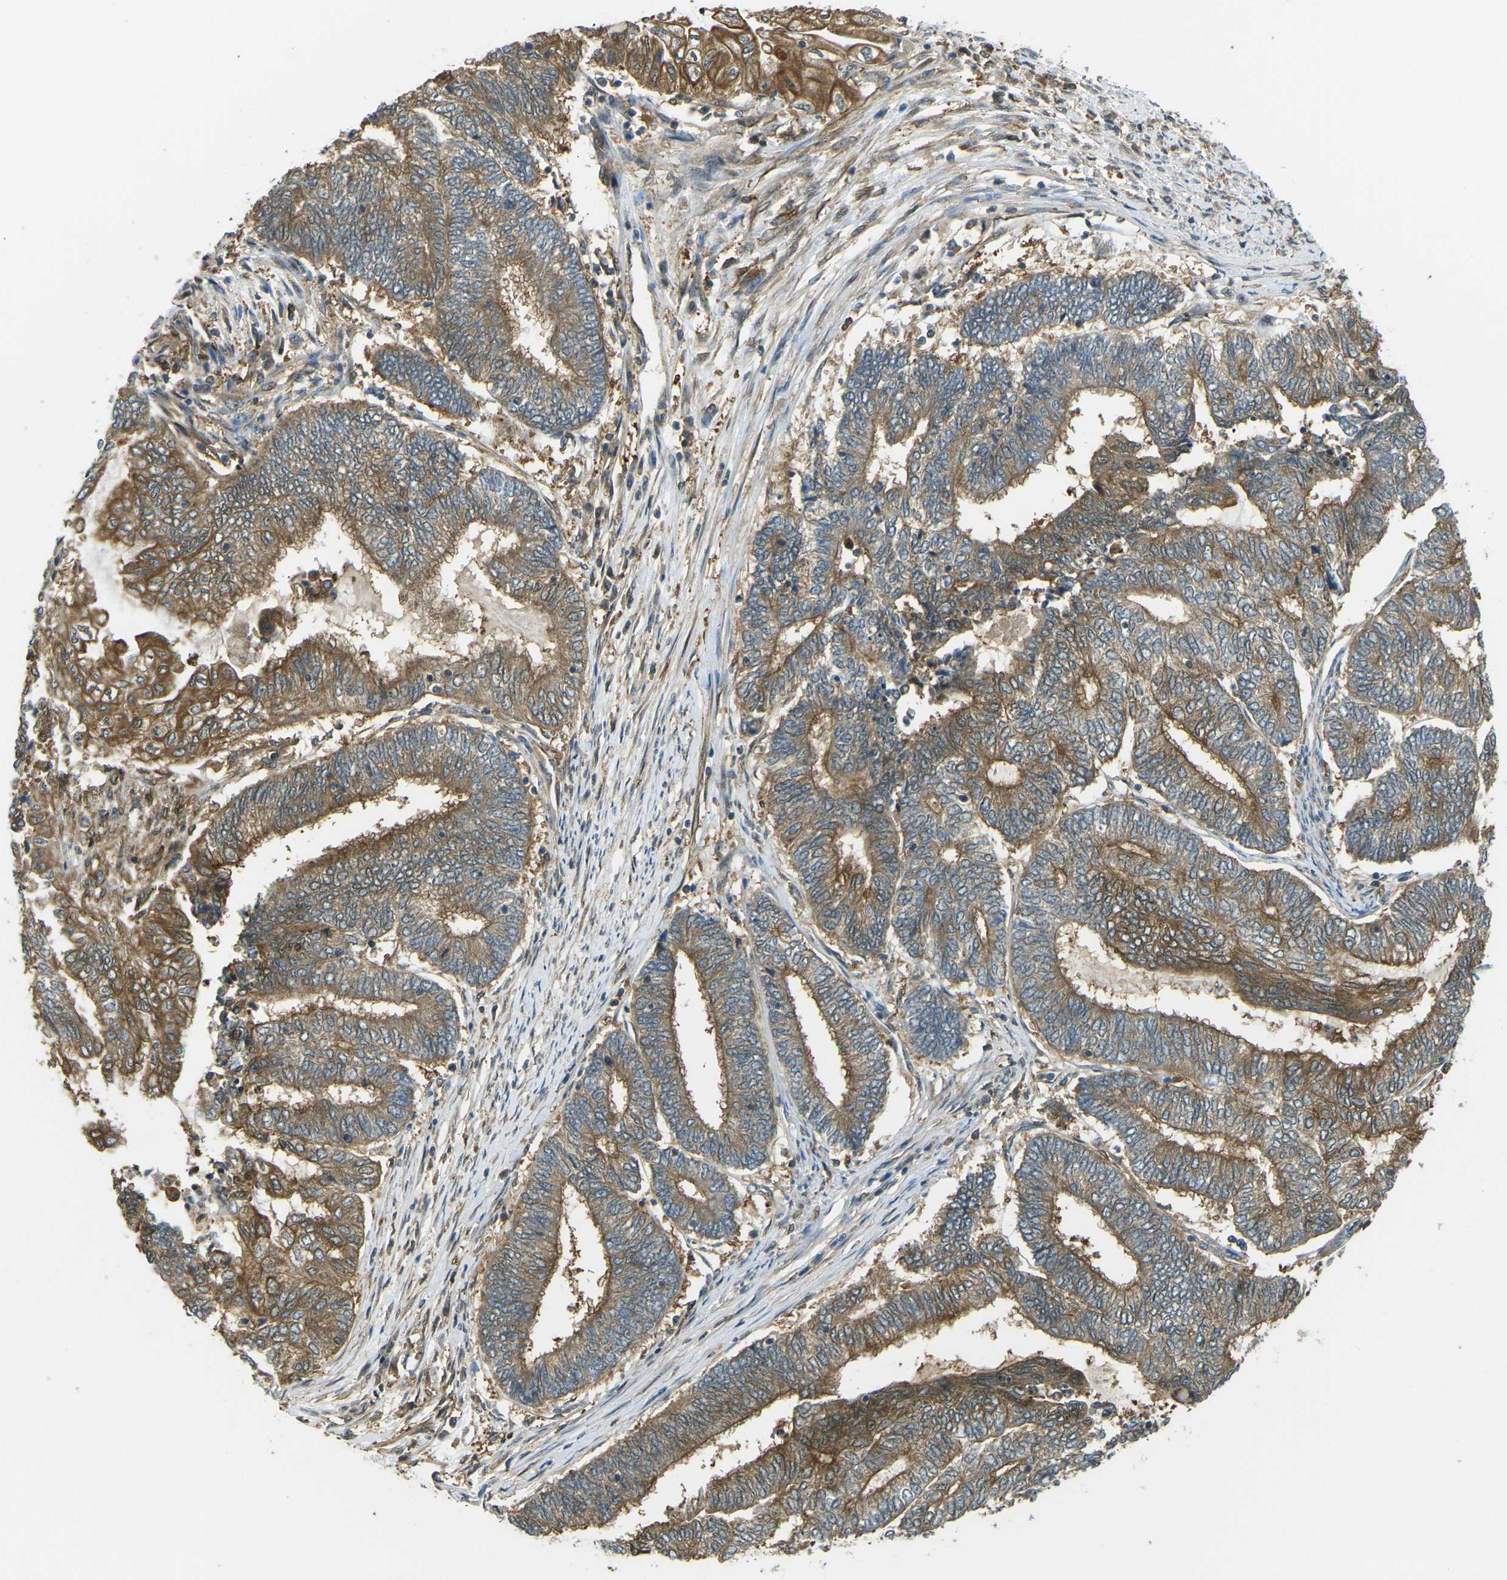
{"staining": {"intensity": "moderate", "quantity": ">75%", "location": "cytoplasmic/membranous"}, "tissue": "endometrial cancer", "cell_type": "Tumor cells", "image_type": "cancer", "snomed": [{"axis": "morphology", "description": "Adenocarcinoma, NOS"}, {"axis": "topography", "description": "Uterus"}, {"axis": "topography", "description": "Endometrium"}], "caption": "This image demonstrates endometrial cancer (adenocarcinoma) stained with immunohistochemistry (IHC) to label a protein in brown. The cytoplasmic/membranous of tumor cells show moderate positivity for the protein. Nuclei are counter-stained blue.", "gene": "PIEZO2", "patient": {"sex": "female", "age": 70}}